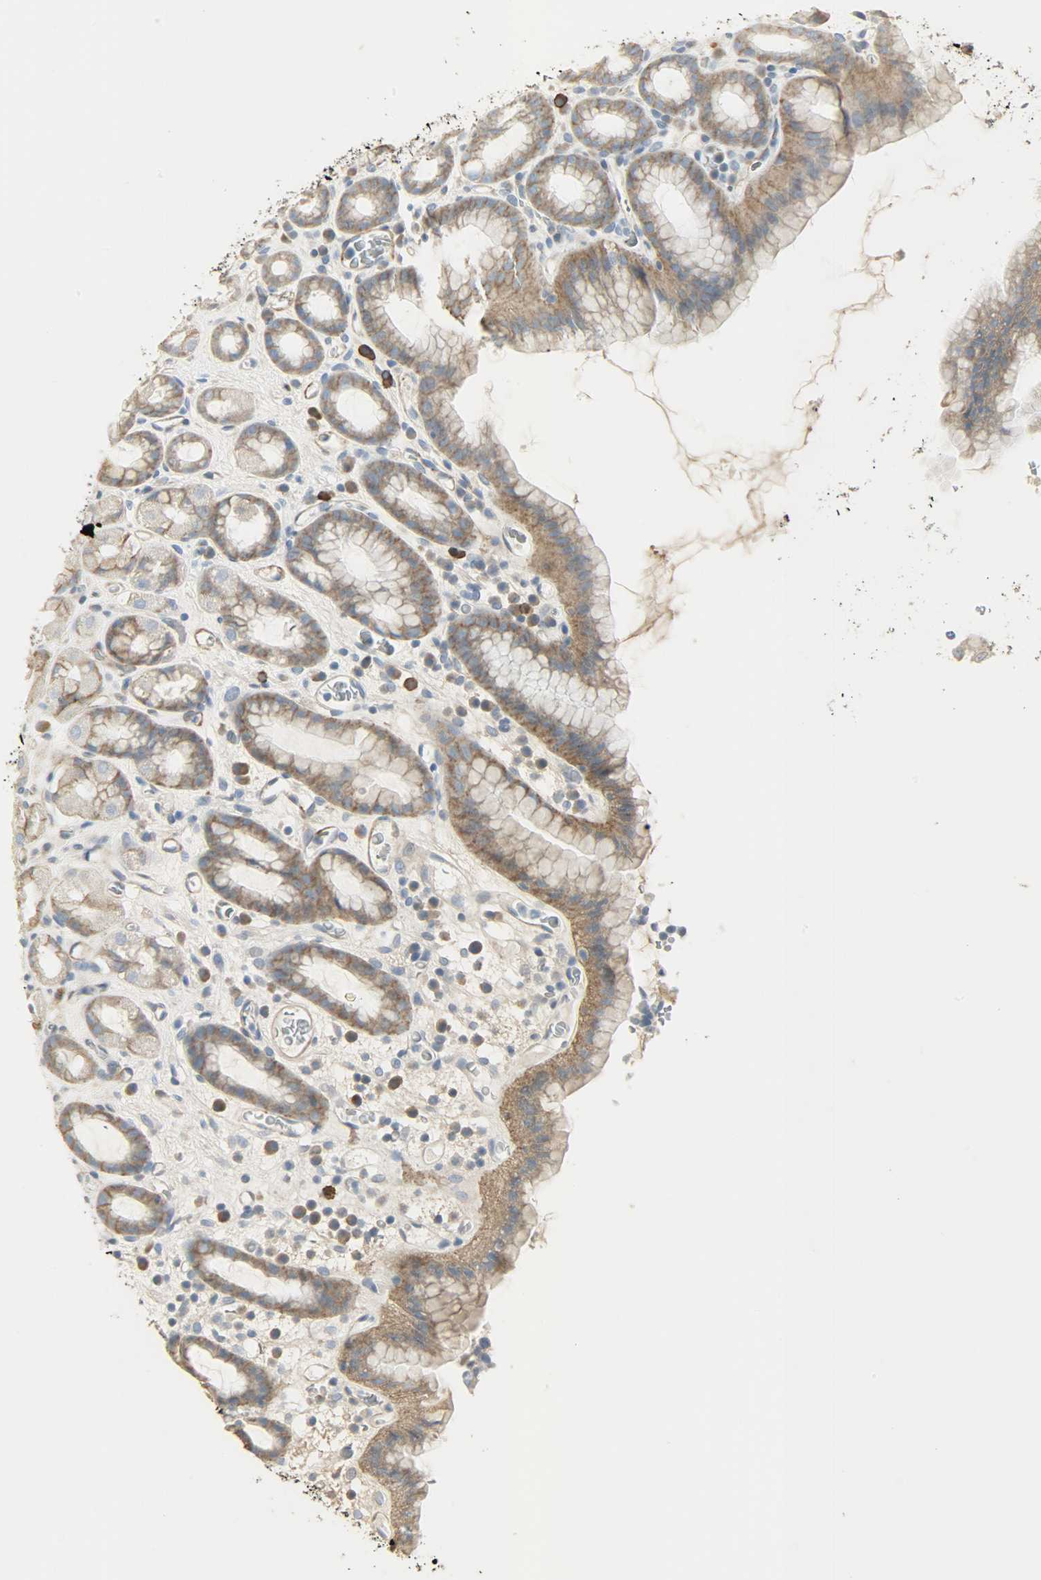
{"staining": {"intensity": "moderate", "quantity": ">75%", "location": "cytoplasmic/membranous"}, "tissue": "stomach", "cell_type": "Glandular cells", "image_type": "normal", "snomed": [{"axis": "morphology", "description": "Normal tissue, NOS"}, {"axis": "topography", "description": "Stomach, upper"}], "caption": "This is a micrograph of immunohistochemistry (IHC) staining of unremarkable stomach, which shows moderate expression in the cytoplasmic/membranous of glandular cells.", "gene": "ENPEP", "patient": {"sex": "male", "age": 68}}